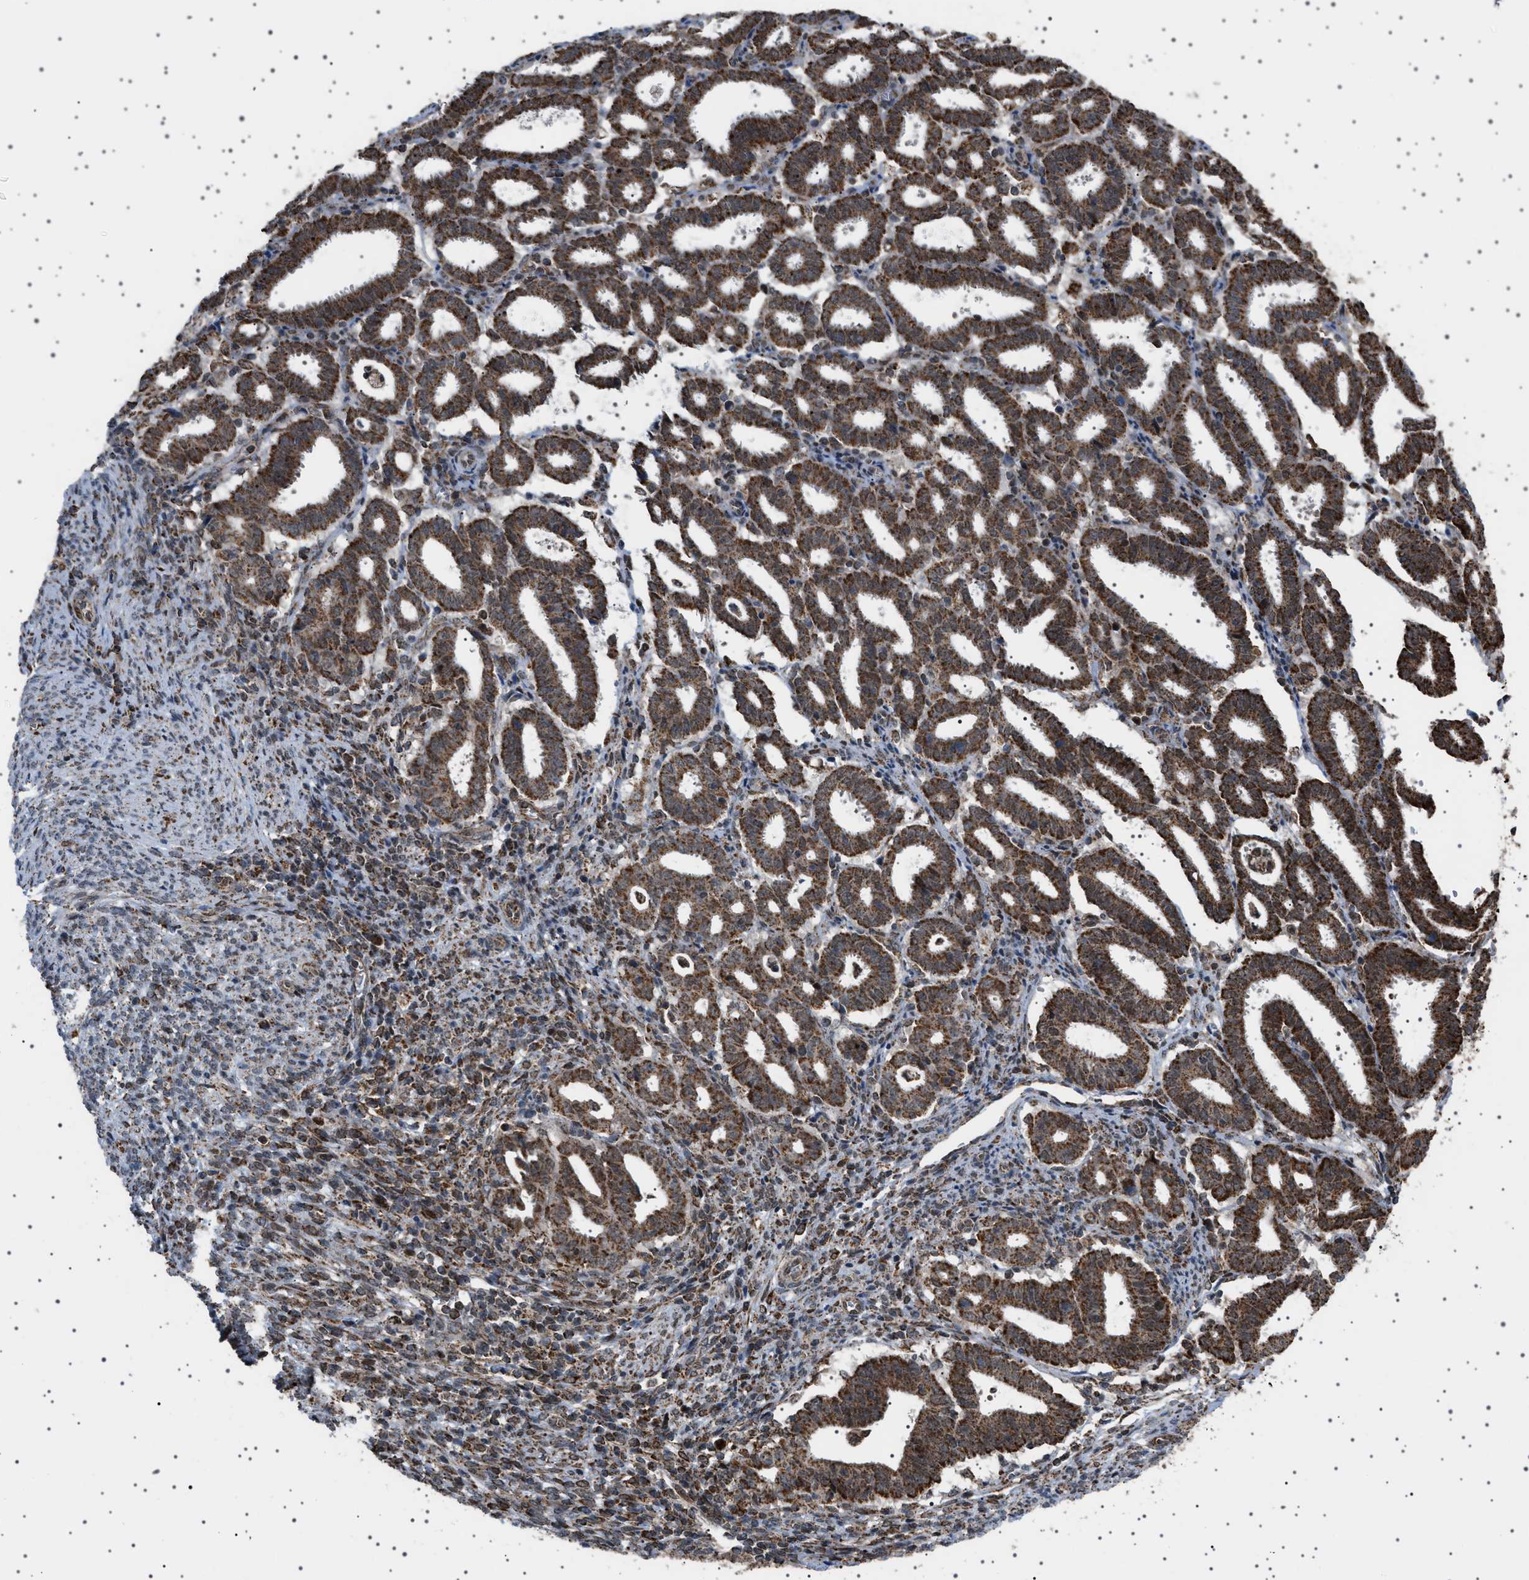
{"staining": {"intensity": "strong", "quantity": ">75%", "location": "cytoplasmic/membranous"}, "tissue": "endometrial cancer", "cell_type": "Tumor cells", "image_type": "cancer", "snomed": [{"axis": "morphology", "description": "Adenocarcinoma, NOS"}, {"axis": "topography", "description": "Uterus"}], "caption": "This image reveals immunohistochemistry (IHC) staining of human endometrial cancer, with high strong cytoplasmic/membranous staining in approximately >75% of tumor cells.", "gene": "MELK", "patient": {"sex": "female", "age": 83}}